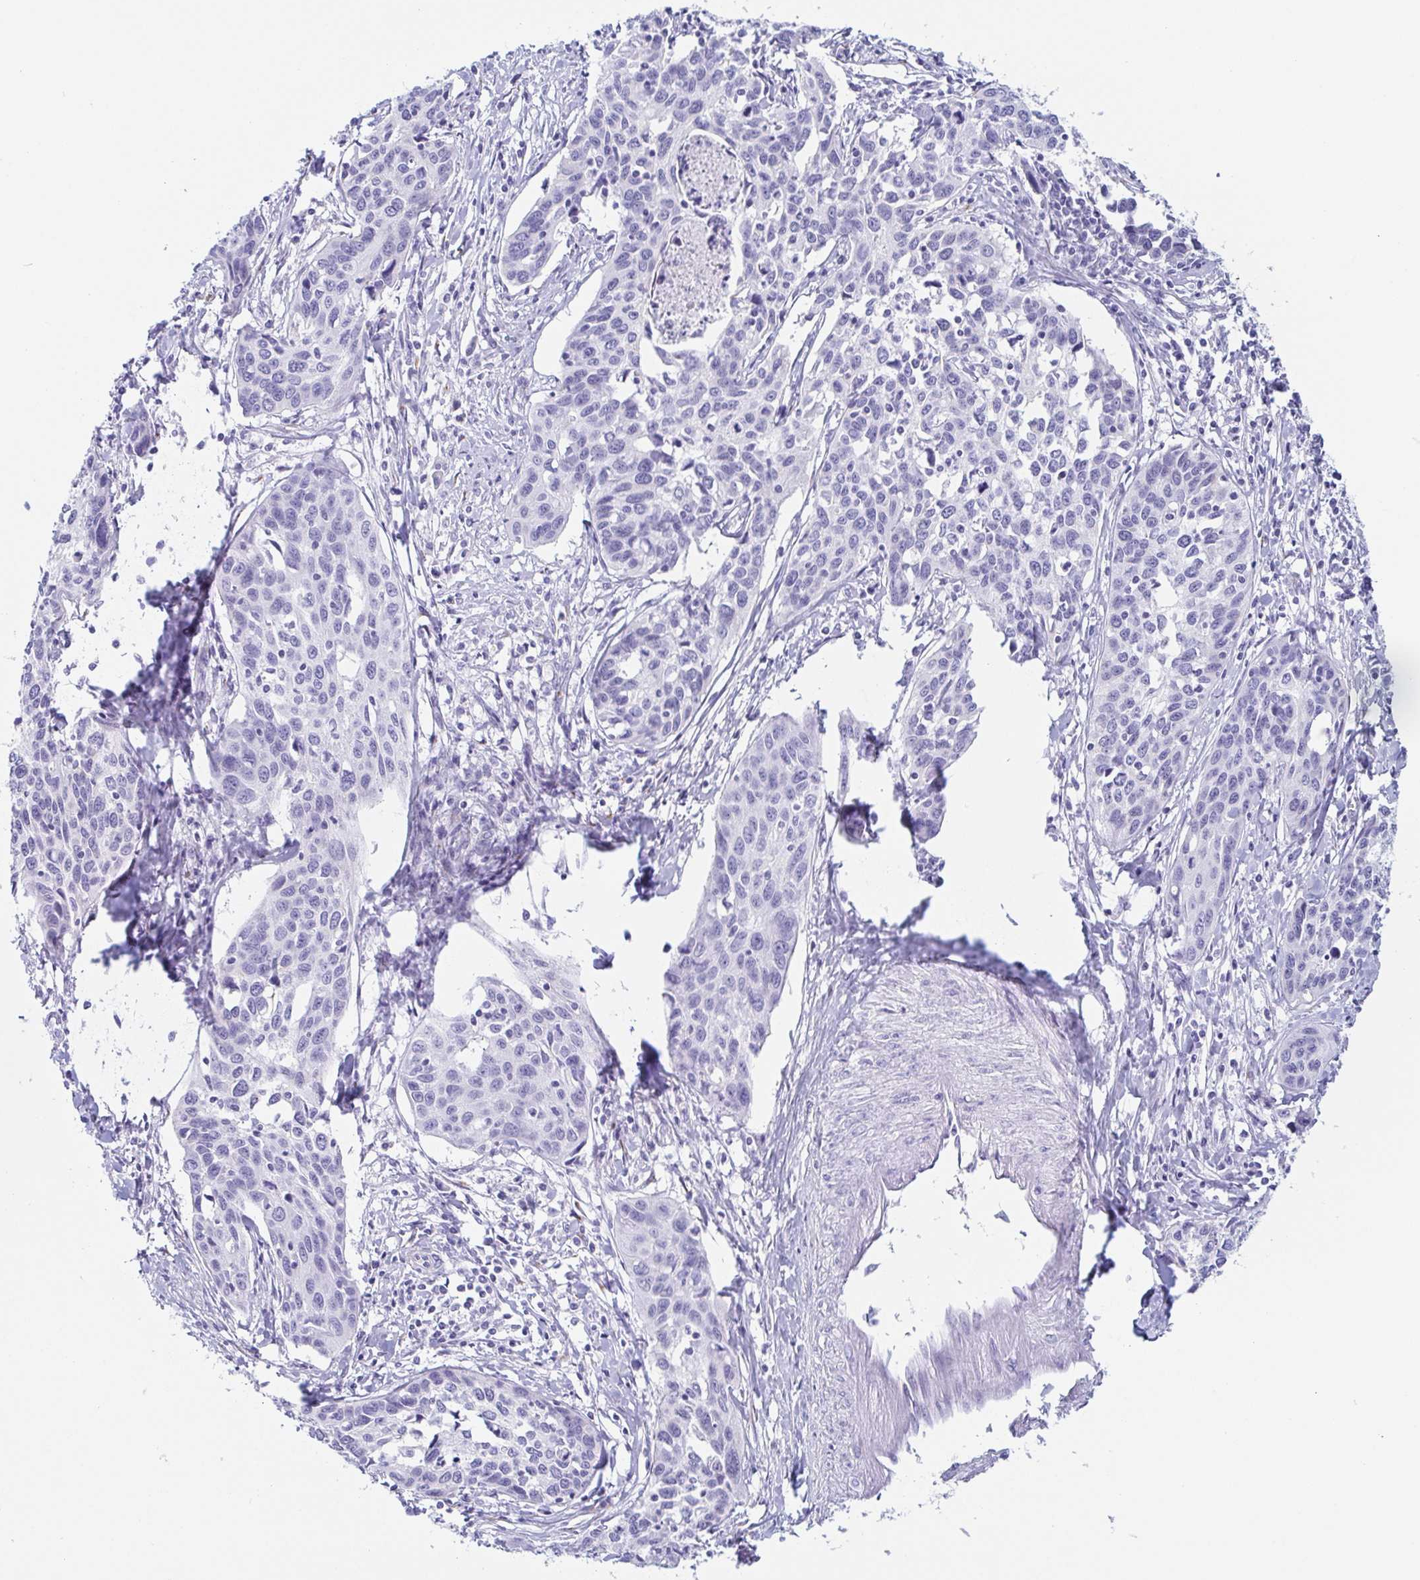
{"staining": {"intensity": "negative", "quantity": "none", "location": "none"}, "tissue": "cervical cancer", "cell_type": "Tumor cells", "image_type": "cancer", "snomed": [{"axis": "morphology", "description": "Squamous cell carcinoma, NOS"}, {"axis": "topography", "description": "Cervix"}], "caption": "The micrograph demonstrates no significant expression in tumor cells of cervical cancer.", "gene": "LDLRAD1", "patient": {"sex": "female", "age": 31}}